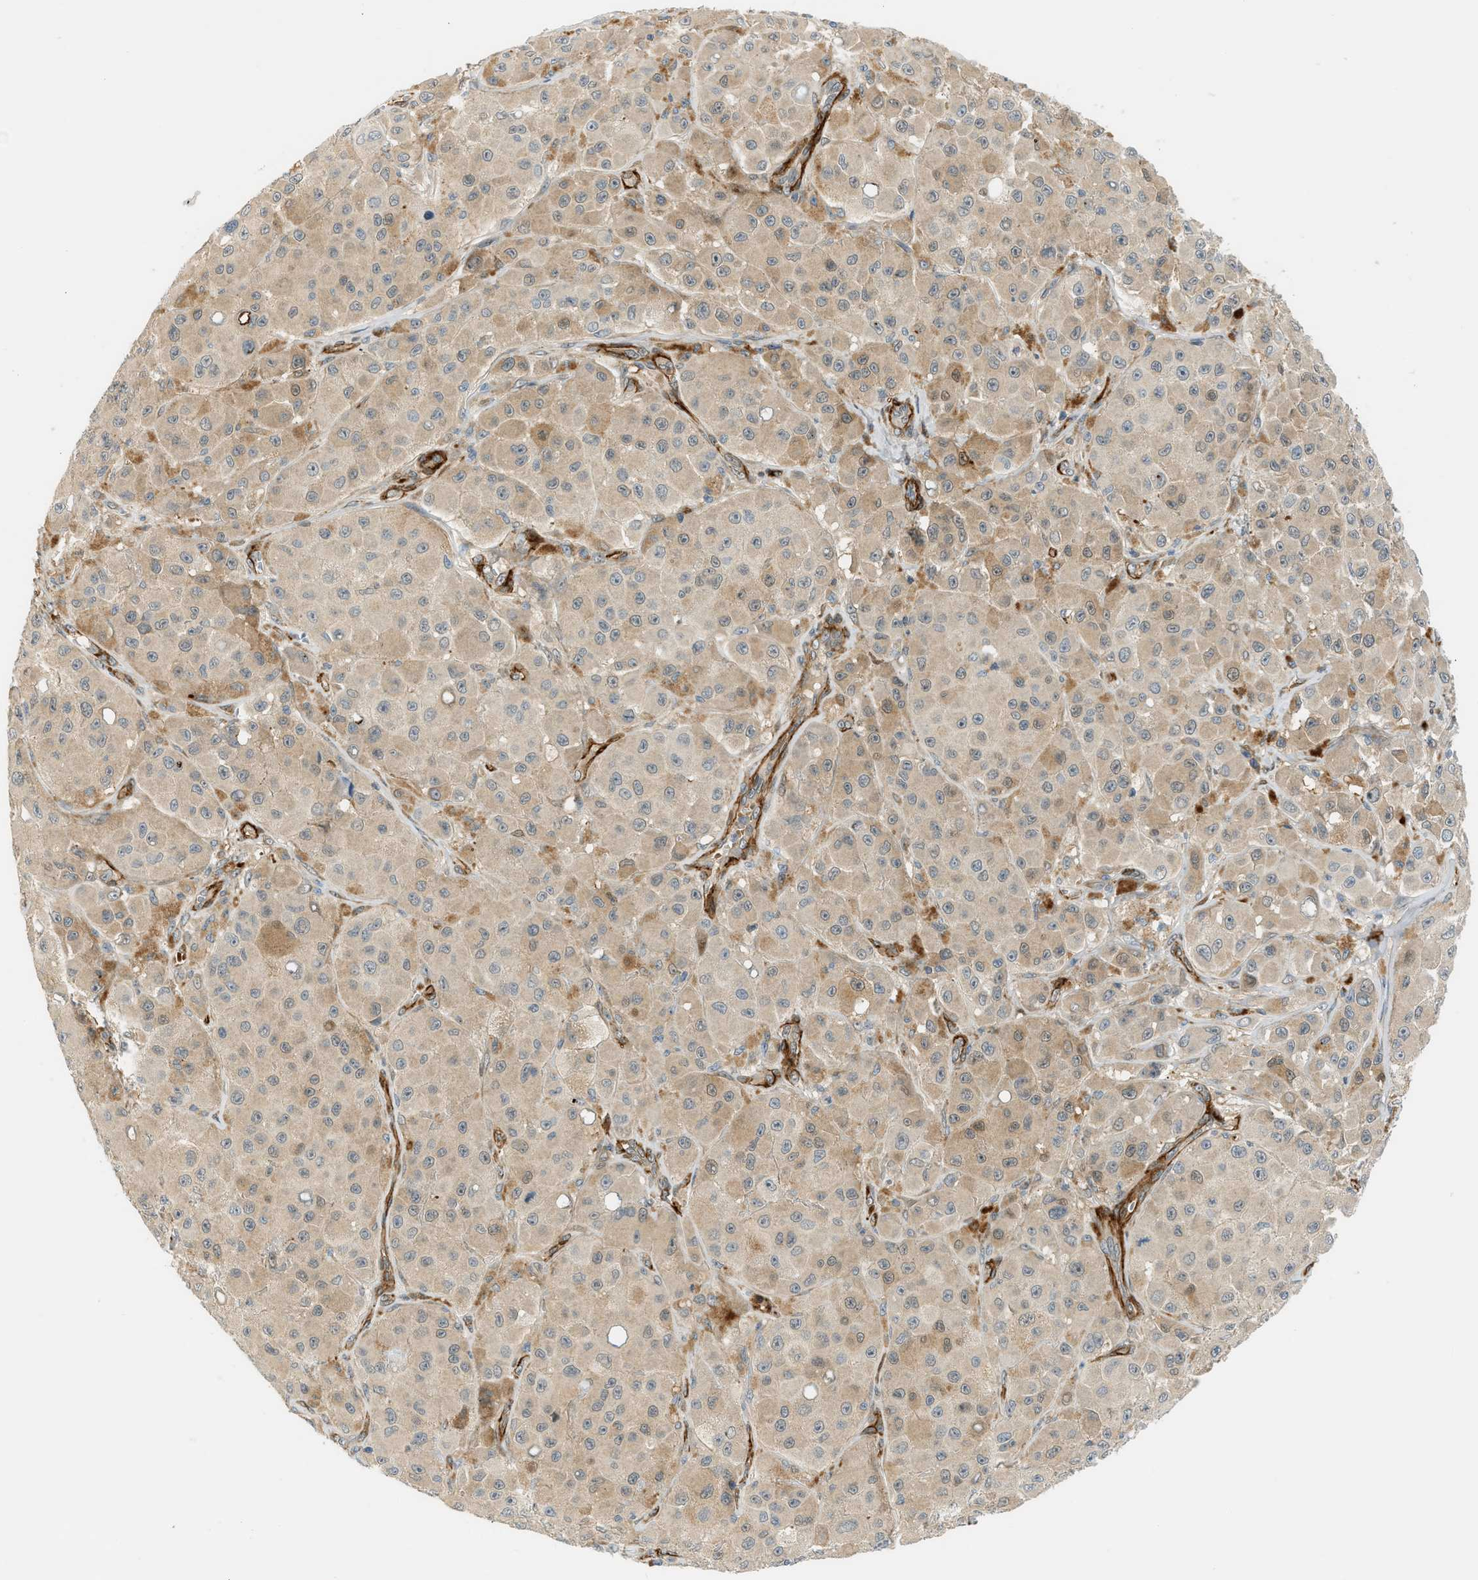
{"staining": {"intensity": "weak", "quantity": ">75%", "location": "cytoplasmic/membranous"}, "tissue": "melanoma", "cell_type": "Tumor cells", "image_type": "cancer", "snomed": [{"axis": "morphology", "description": "Malignant melanoma, NOS"}, {"axis": "topography", "description": "Skin"}], "caption": "Brown immunohistochemical staining in malignant melanoma reveals weak cytoplasmic/membranous positivity in about >75% of tumor cells. The staining was performed using DAB, with brown indicating positive protein expression. Nuclei are stained blue with hematoxylin.", "gene": "EDNRA", "patient": {"sex": "male", "age": 84}}